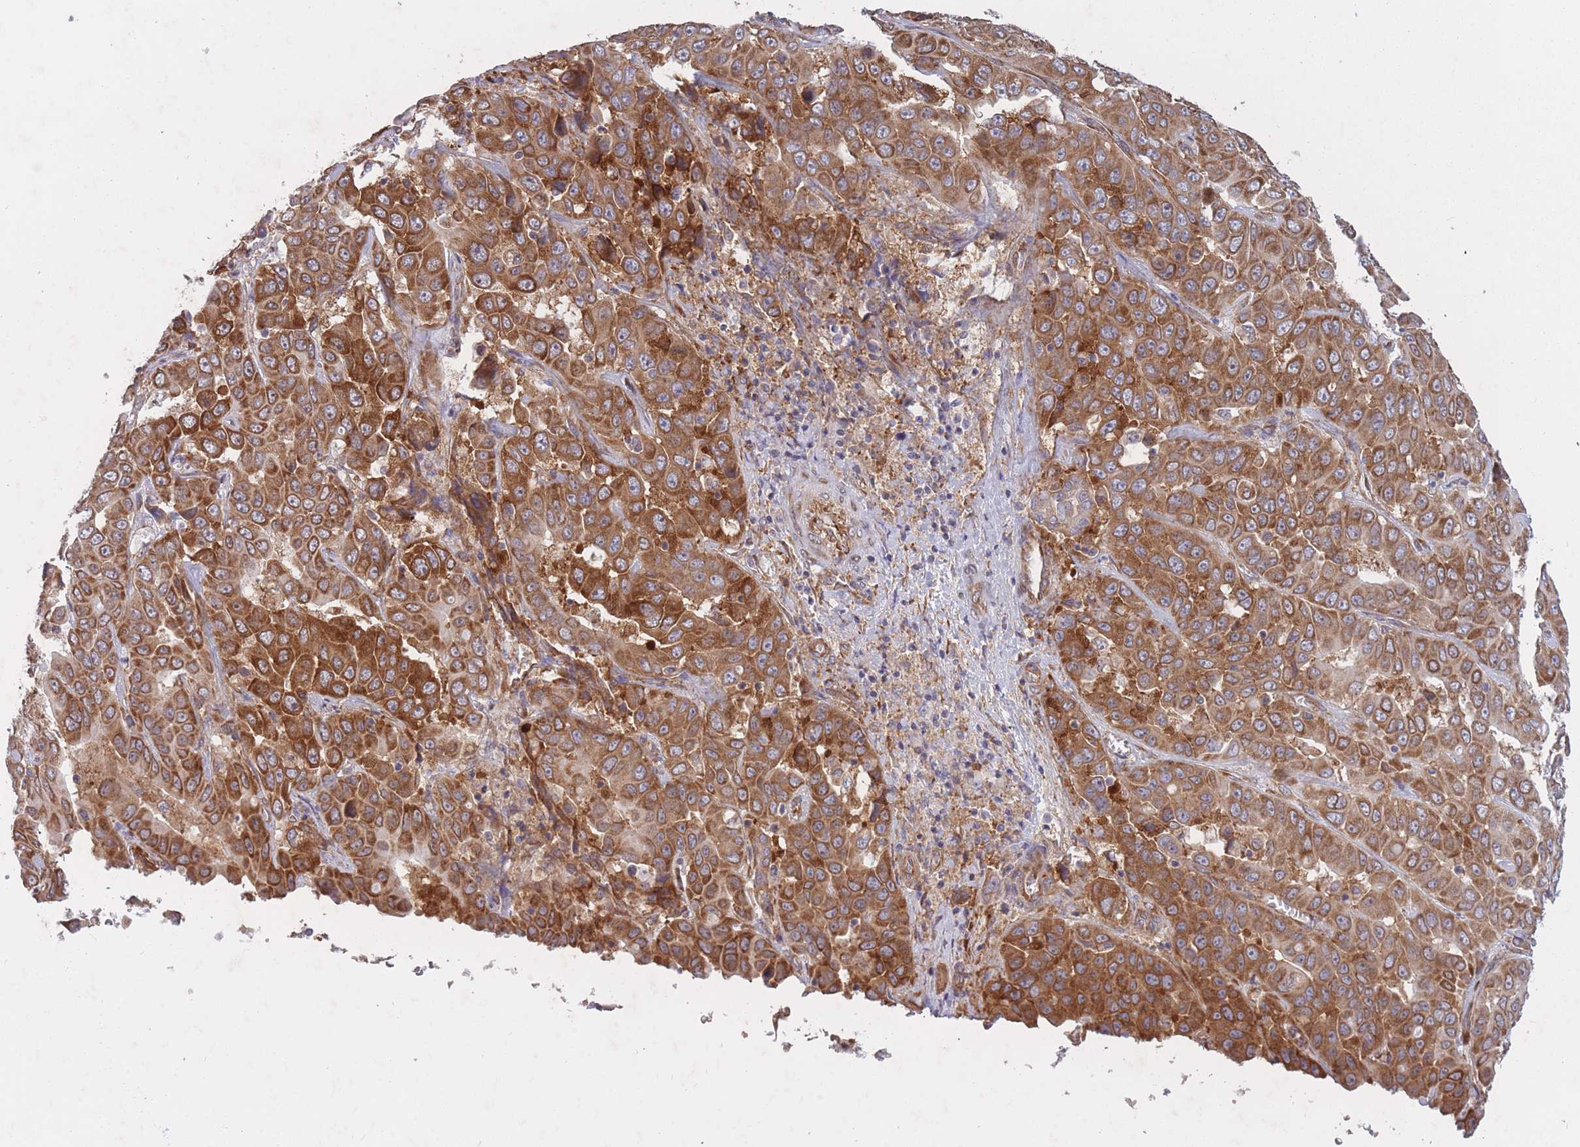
{"staining": {"intensity": "strong", "quantity": ">75%", "location": "cytoplasmic/membranous"}, "tissue": "liver cancer", "cell_type": "Tumor cells", "image_type": "cancer", "snomed": [{"axis": "morphology", "description": "Cholangiocarcinoma"}, {"axis": "topography", "description": "Liver"}], "caption": "Protein expression analysis of human liver cancer reveals strong cytoplasmic/membranous expression in about >75% of tumor cells.", "gene": "CCDC124", "patient": {"sex": "female", "age": 52}}